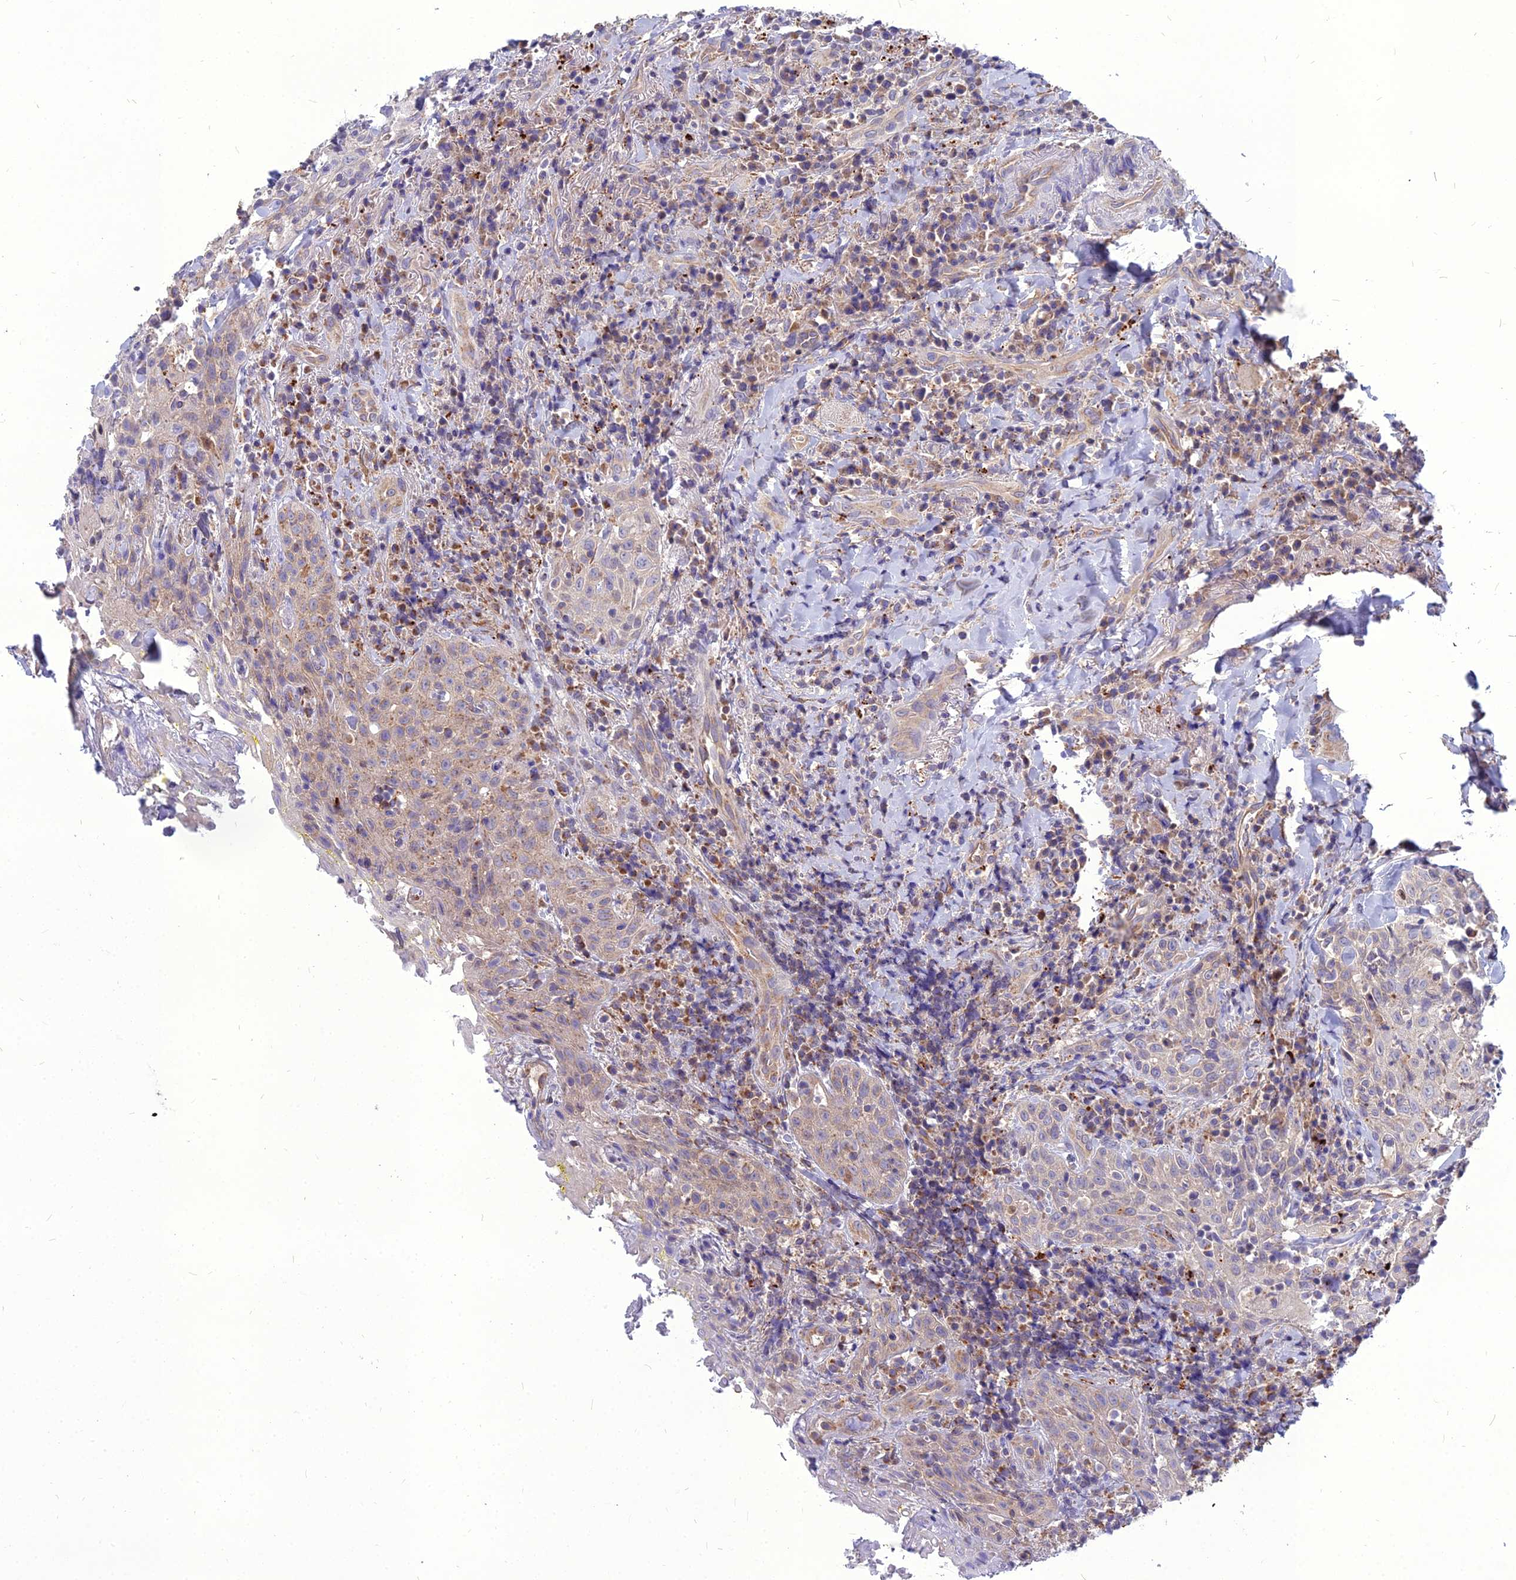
{"staining": {"intensity": "weak", "quantity": "<25%", "location": "cytoplasmic/membranous"}, "tissue": "head and neck cancer", "cell_type": "Tumor cells", "image_type": "cancer", "snomed": [{"axis": "morphology", "description": "Squamous cell carcinoma, NOS"}, {"axis": "topography", "description": "Head-Neck"}], "caption": "Immunohistochemistry histopathology image of head and neck cancer (squamous cell carcinoma) stained for a protein (brown), which displays no staining in tumor cells.", "gene": "PCED1B", "patient": {"sex": "female", "age": 70}}